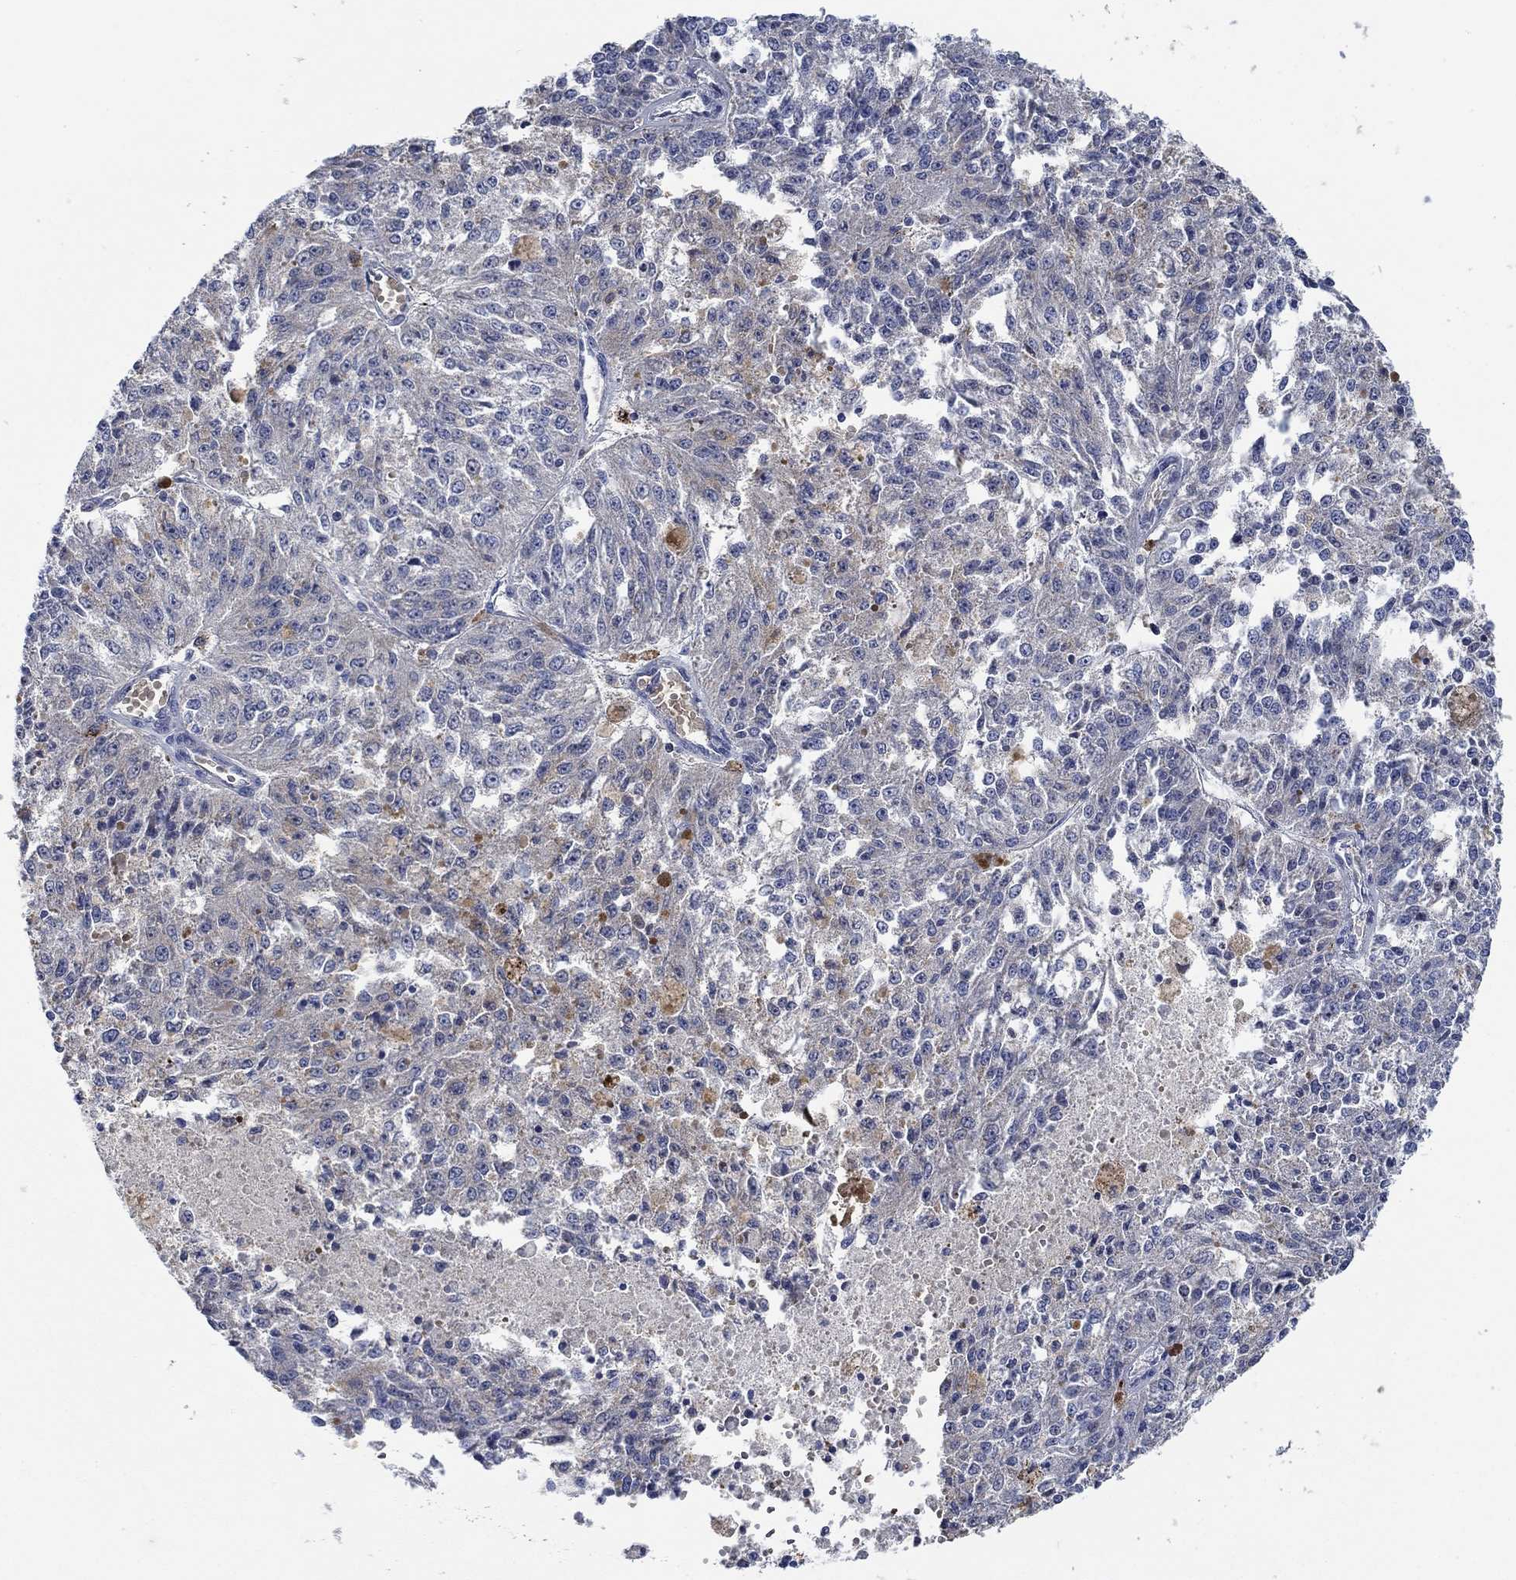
{"staining": {"intensity": "negative", "quantity": "none", "location": "none"}, "tissue": "melanoma", "cell_type": "Tumor cells", "image_type": "cancer", "snomed": [{"axis": "morphology", "description": "Malignant melanoma, Metastatic site"}, {"axis": "topography", "description": "Lymph node"}], "caption": "Immunohistochemistry (IHC) image of malignant melanoma (metastatic site) stained for a protein (brown), which demonstrates no positivity in tumor cells. Brightfield microscopy of immunohistochemistry (IHC) stained with DAB (3,3'-diaminobenzidine) (brown) and hematoxylin (blue), captured at high magnification.", "gene": "MPP1", "patient": {"sex": "female", "age": 64}}